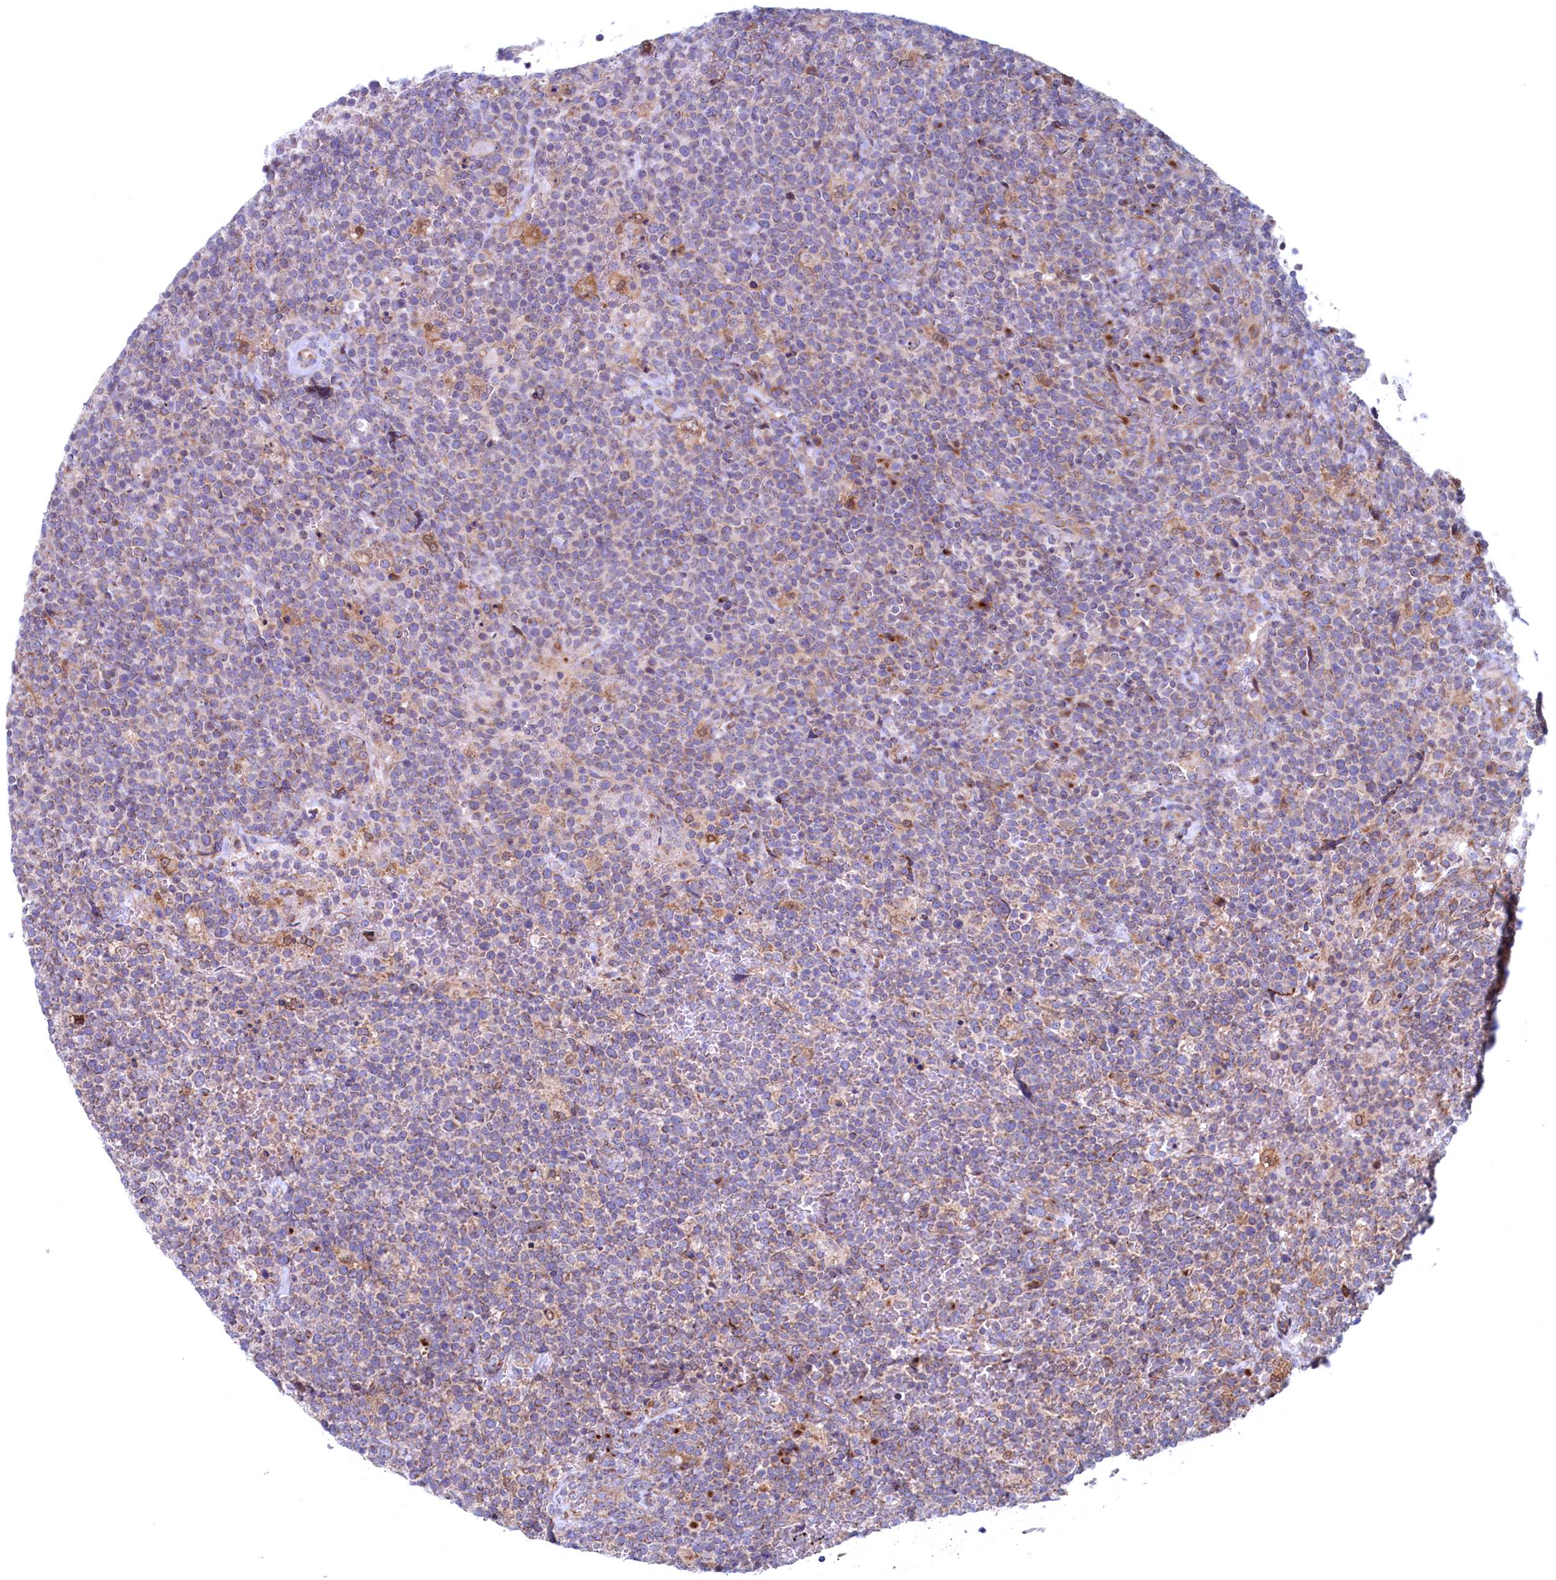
{"staining": {"intensity": "weak", "quantity": "25%-75%", "location": "cytoplasmic/membranous"}, "tissue": "lymphoma", "cell_type": "Tumor cells", "image_type": "cancer", "snomed": [{"axis": "morphology", "description": "Malignant lymphoma, non-Hodgkin's type, High grade"}, {"axis": "topography", "description": "Lymph node"}], "caption": "Protein staining displays weak cytoplasmic/membranous staining in about 25%-75% of tumor cells in malignant lymphoma, non-Hodgkin's type (high-grade).", "gene": "MTFMT", "patient": {"sex": "male", "age": 61}}